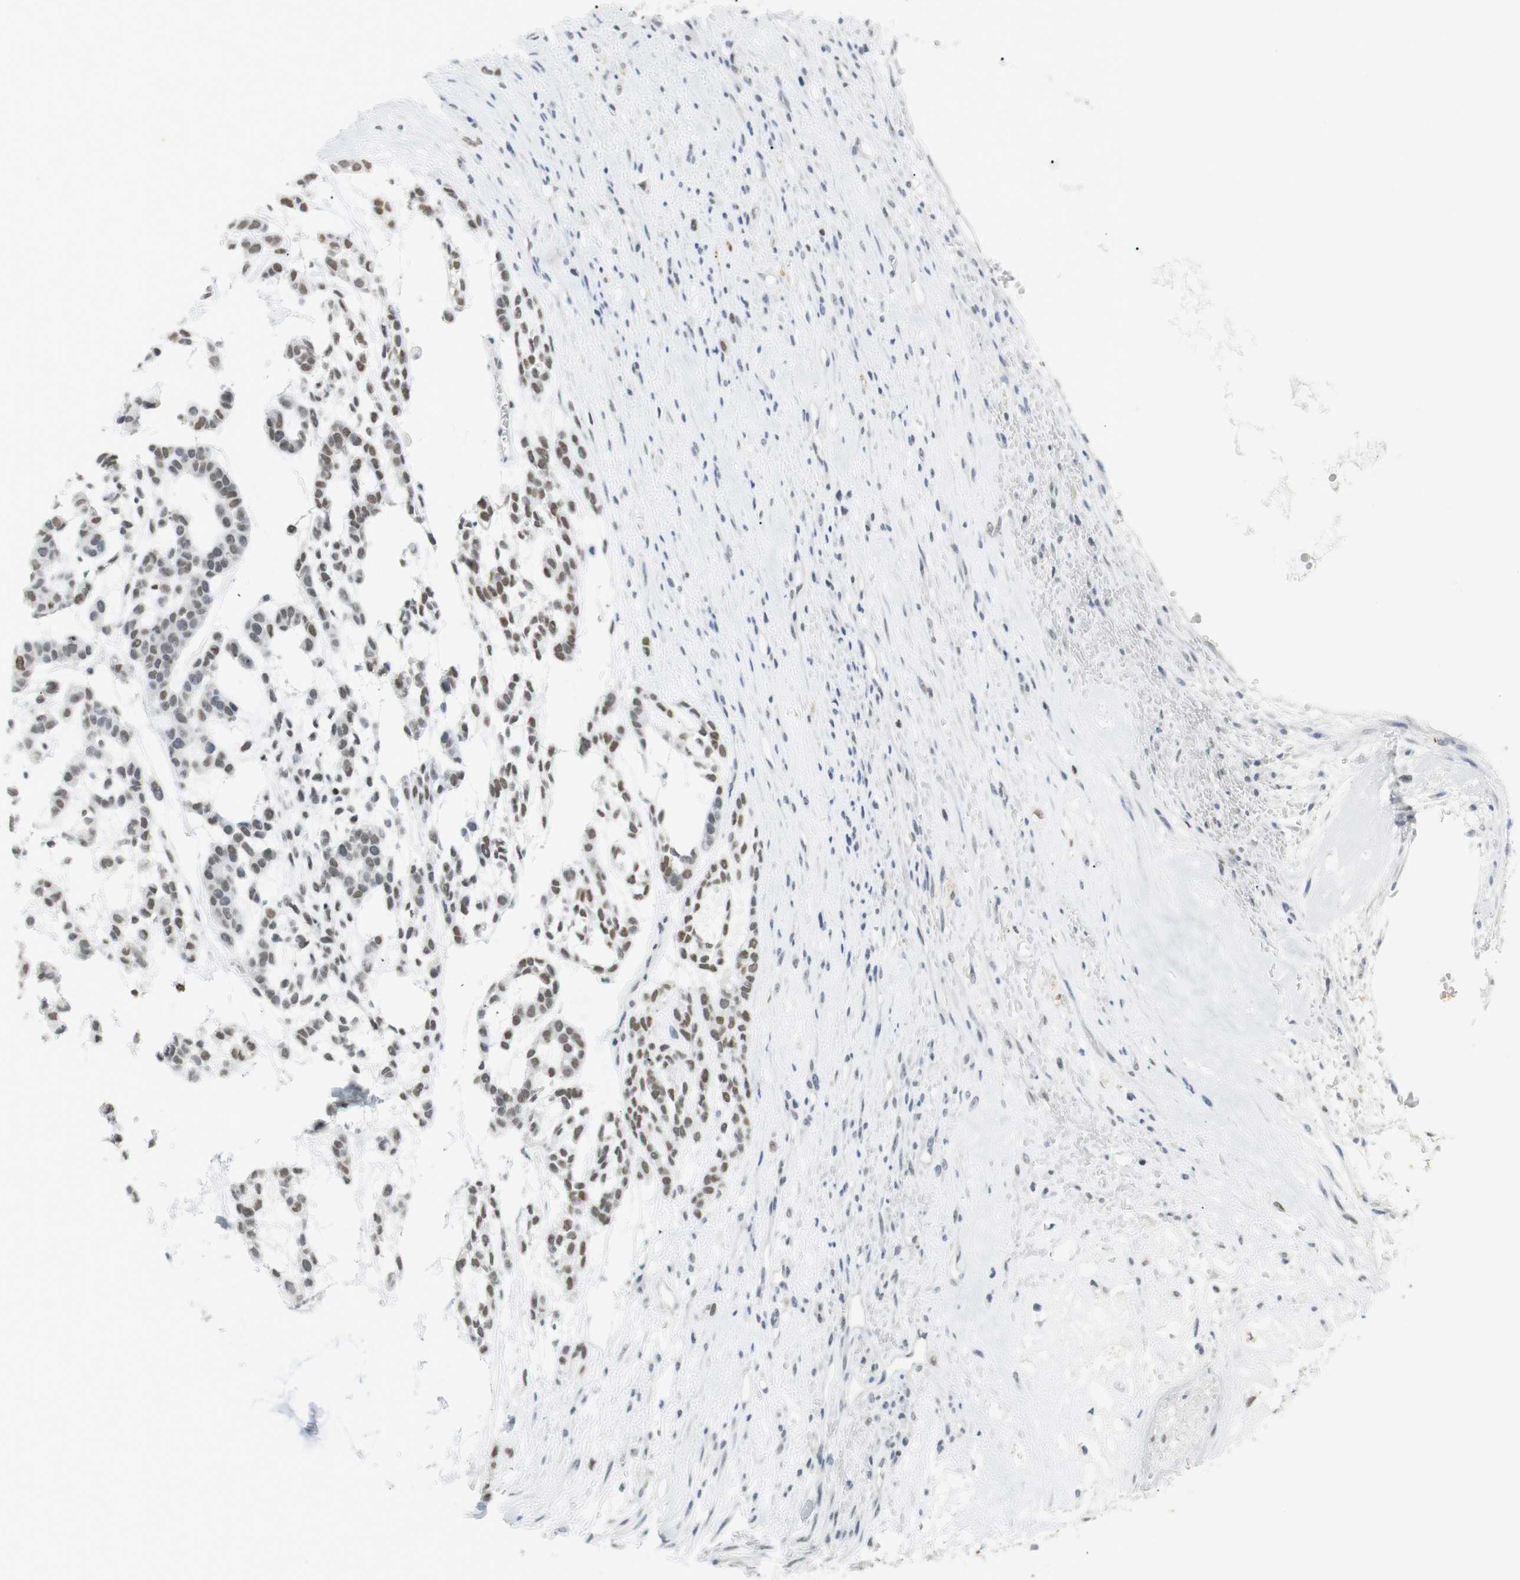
{"staining": {"intensity": "moderate", "quantity": "25%-75%", "location": "nuclear"}, "tissue": "head and neck cancer", "cell_type": "Tumor cells", "image_type": "cancer", "snomed": [{"axis": "morphology", "description": "Adenocarcinoma, NOS"}, {"axis": "morphology", "description": "Adenoma, NOS"}, {"axis": "topography", "description": "Head-Neck"}], "caption": "A brown stain labels moderate nuclear staining of a protein in human head and neck cancer tumor cells.", "gene": "BMI1", "patient": {"sex": "female", "age": 55}}